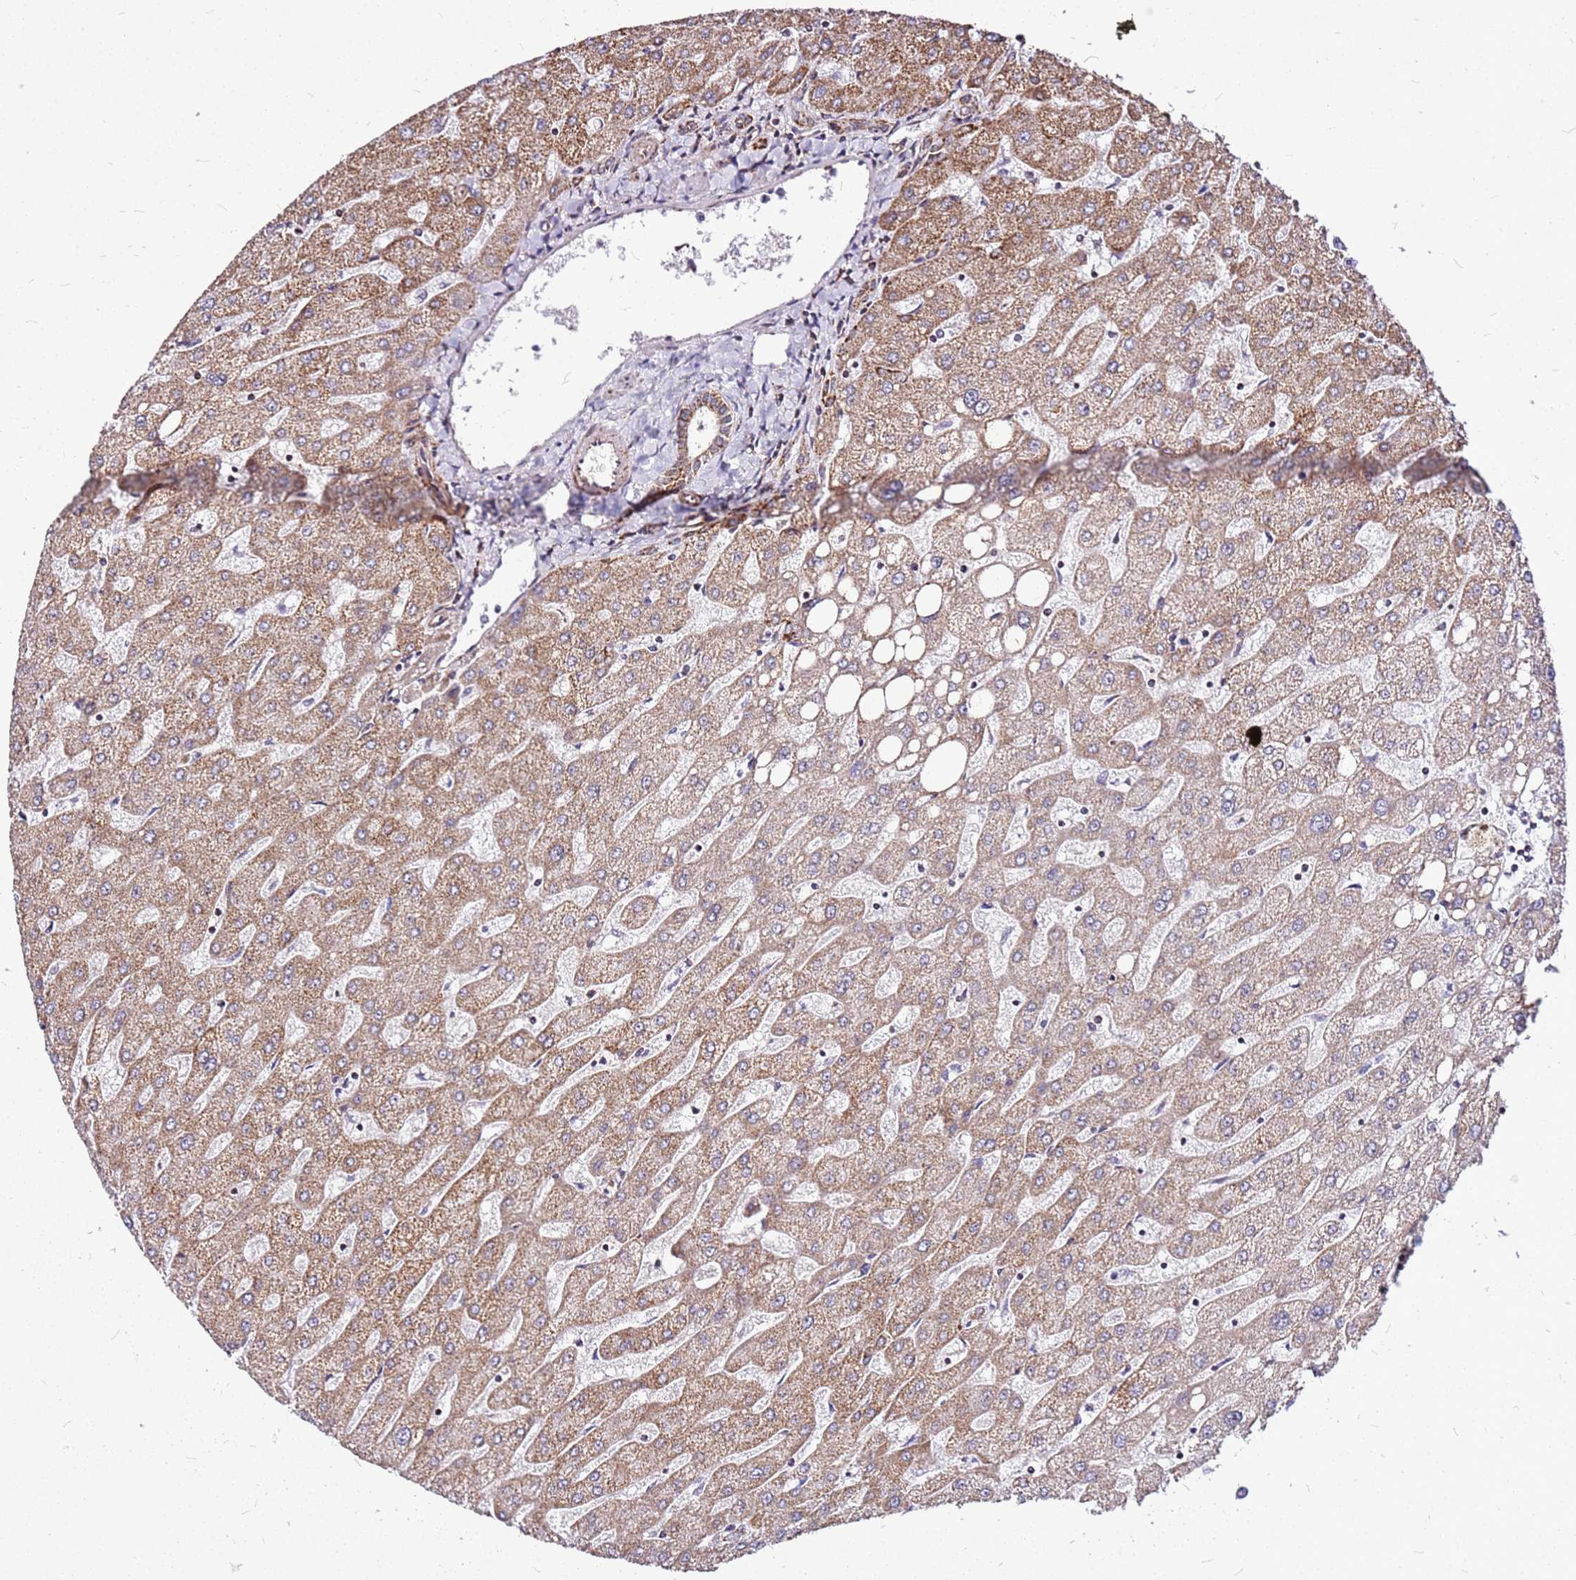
{"staining": {"intensity": "moderate", "quantity": ">75%", "location": "cytoplasmic/membranous"}, "tissue": "liver", "cell_type": "Cholangiocytes", "image_type": "normal", "snomed": [{"axis": "morphology", "description": "Normal tissue, NOS"}, {"axis": "topography", "description": "Liver"}], "caption": "Immunohistochemistry (DAB) staining of normal liver demonstrates moderate cytoplasmic/membranous protein positivity in about >75% of cholangiocytes.", "gene": "OR51T1", "patient": {"sex": "male", "age": 67}}